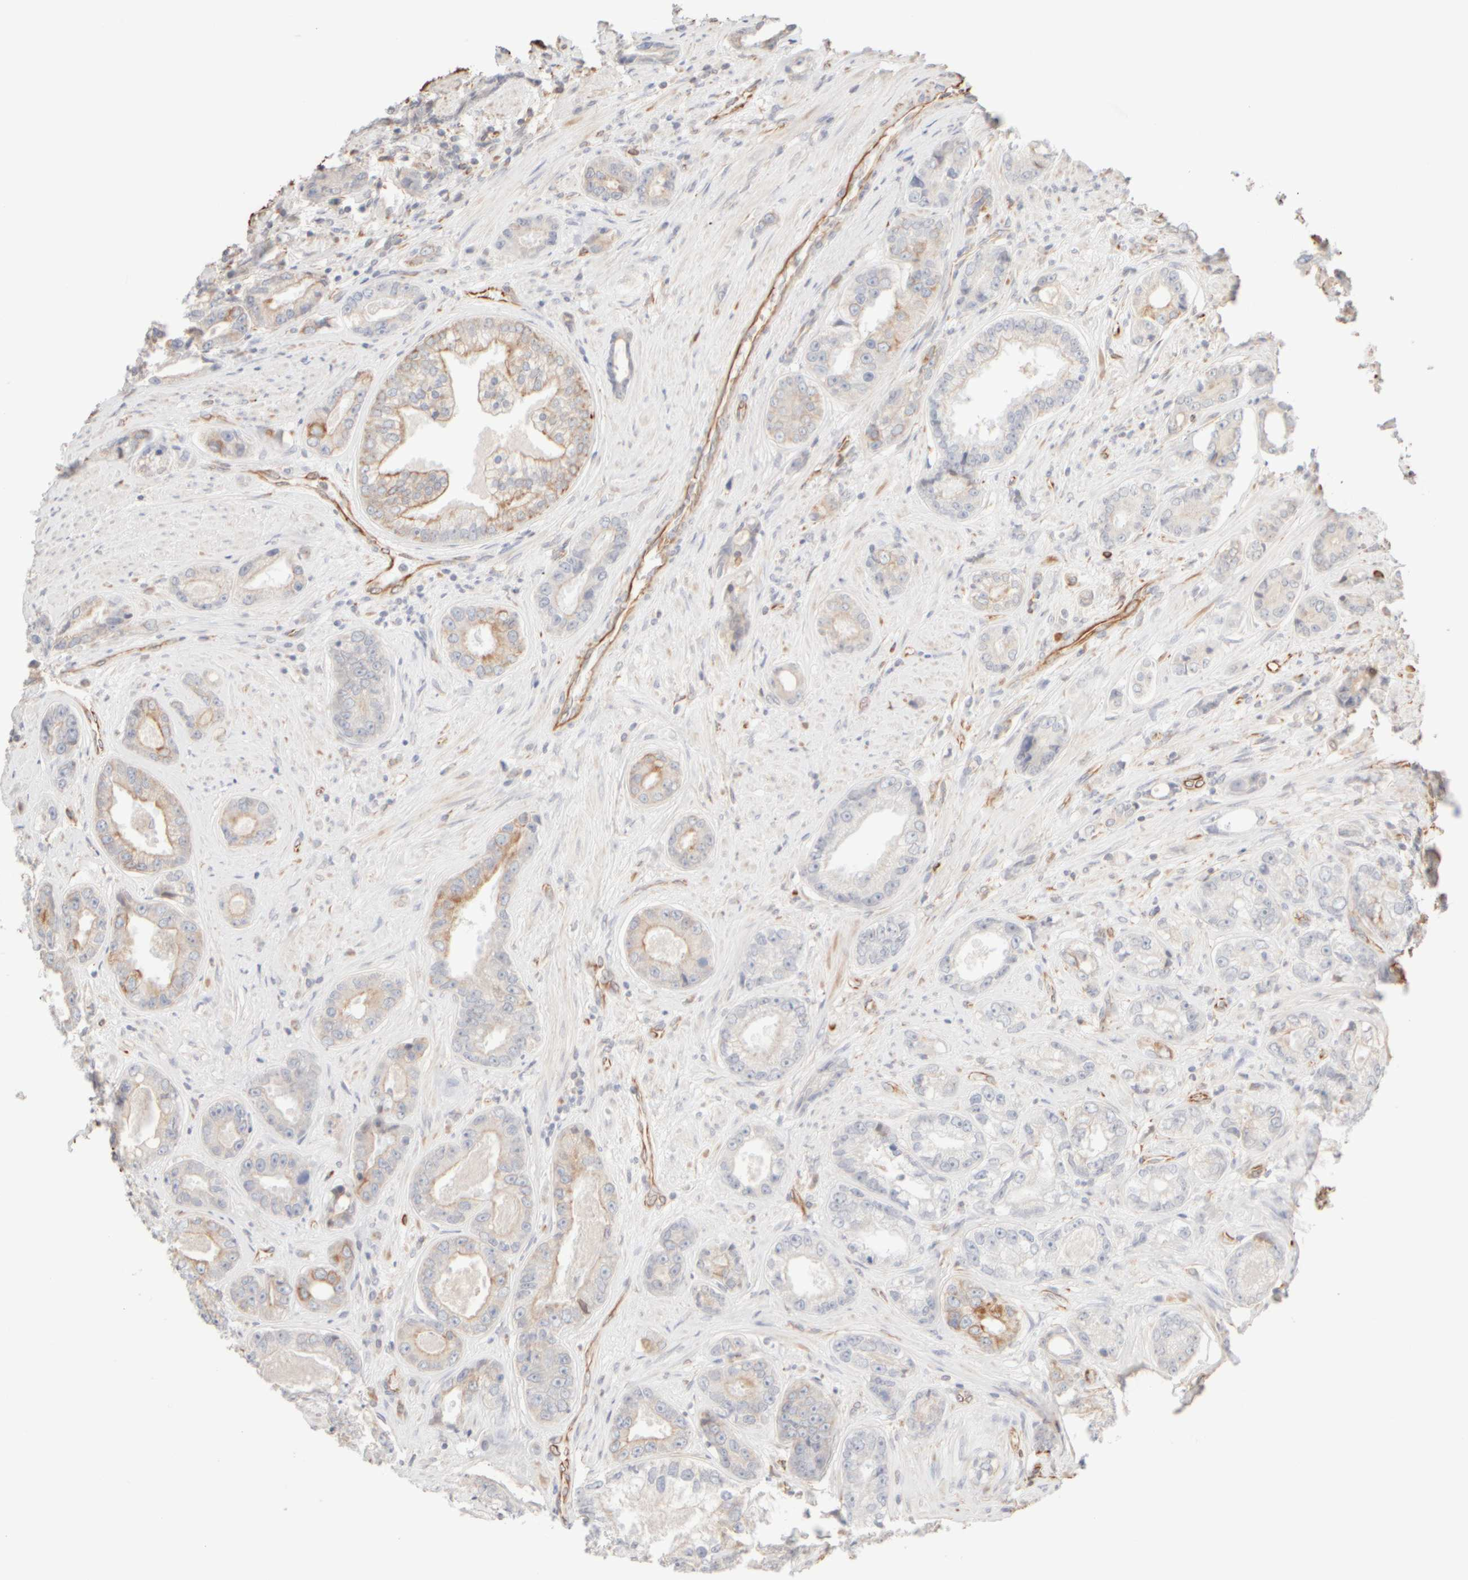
{"staining": {"intensity": "moderate", "quantity": "<25%", "location": "cytoplasmic/membranous"}, "tissue": "prostate cancer", "cell_type": "Tumor cells", "image_type": "cancer", "snomed": [{"axis": "morphology", "description": "Adenocarcinoma, High grade"}, {"axis": "topography", "description": "Prostate"}], "caption": "Prostate cancer stained with a brown dye shows moderate cytoplasmic/membranous positive staining in about <25% of tumor cells.", "gene": "KRT15", "patient": {"sex": "male", "age": 61}}